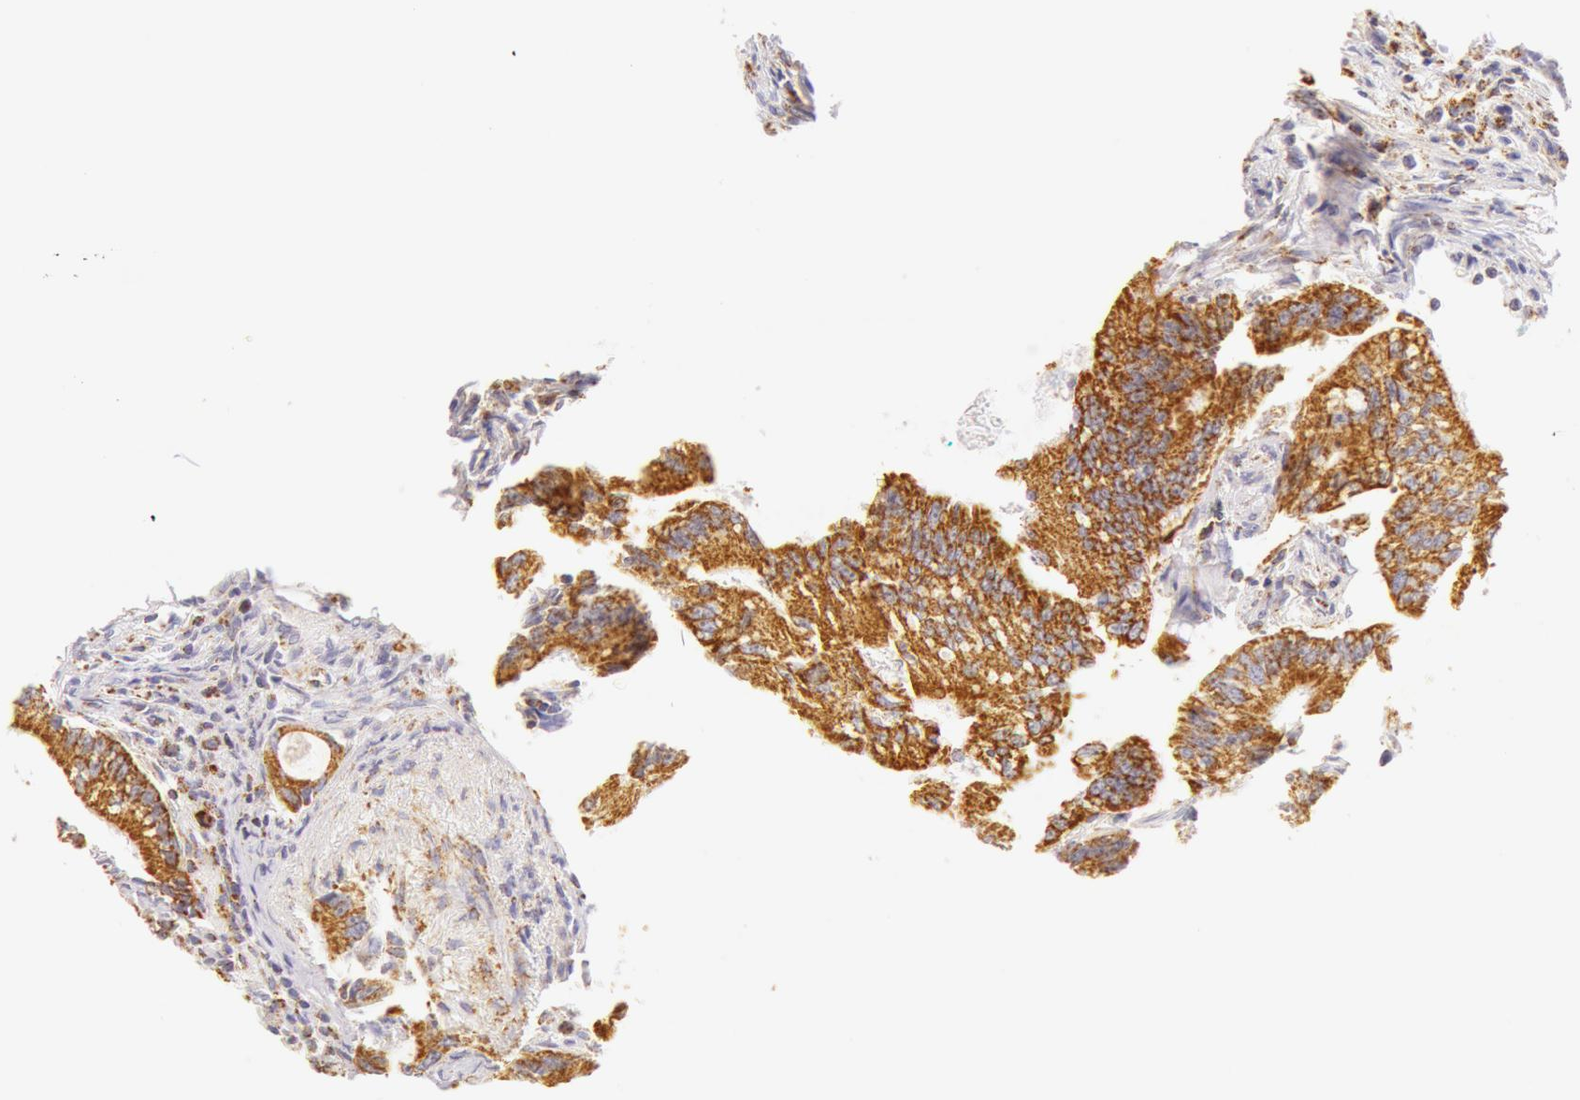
{"staining": {"intensity": "moderate", "quantity": ">75%", "location": "cytoplasmic/membranous"}, "tissue": "colorectal cancer", "cell_type": "Tumor cells", "image_type": "cancer", "snomed": [{"axis": "morphology", "description": "Adenocarcinoma, NOS"}, {"axis": "topography", "description": "Rectum"}], "caption": "Immunohistochemical staining of colorectal adenocarcinoma shows moderate cytoplasmic/membranous protein expression in approximately >75% of tumor cells. (brown staining indicates protein expression, while blue staining denotes nuclei).", "gene": "ATP5F1B", "patient": {"sex": "female", "age": 81}}